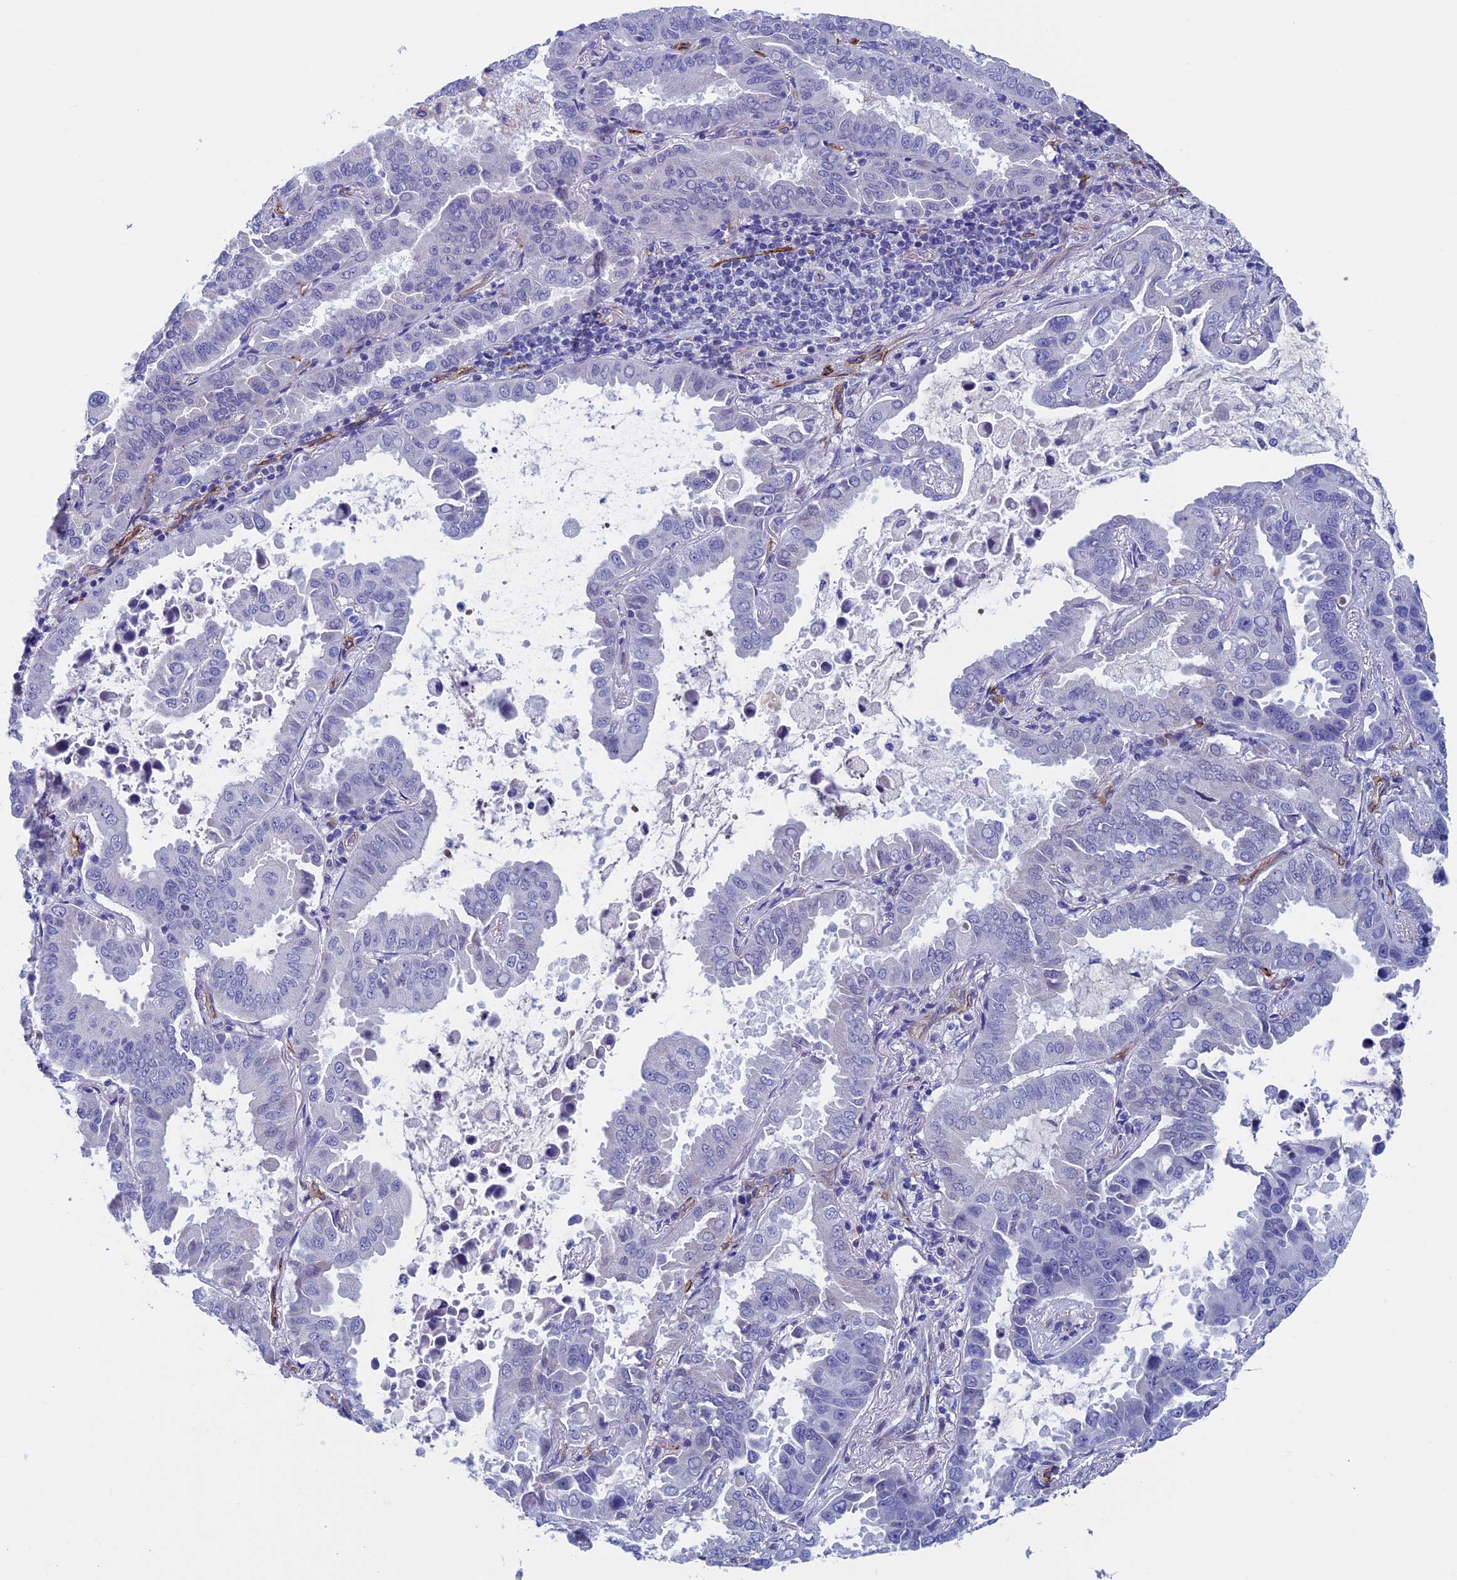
{"staining": {"intensity": "negative", "quantity": "none", "location": "none"}, "tissue": "lung cancer", "cell_type": "Tumor cells", "image_type": "cancer", "snomed": [{"axis": "morphology", "description": "Adenocarcinoma, NOS"}, {"axis": "topography", "description": "Lung"}], "caption": "A high-resolution micrograph shows IHC staining of lung adenocarcinoma, which displays no significant expression in tumor cells.", "gene": "INSYN1", "patient": {"sex": "male", "age": 64}}